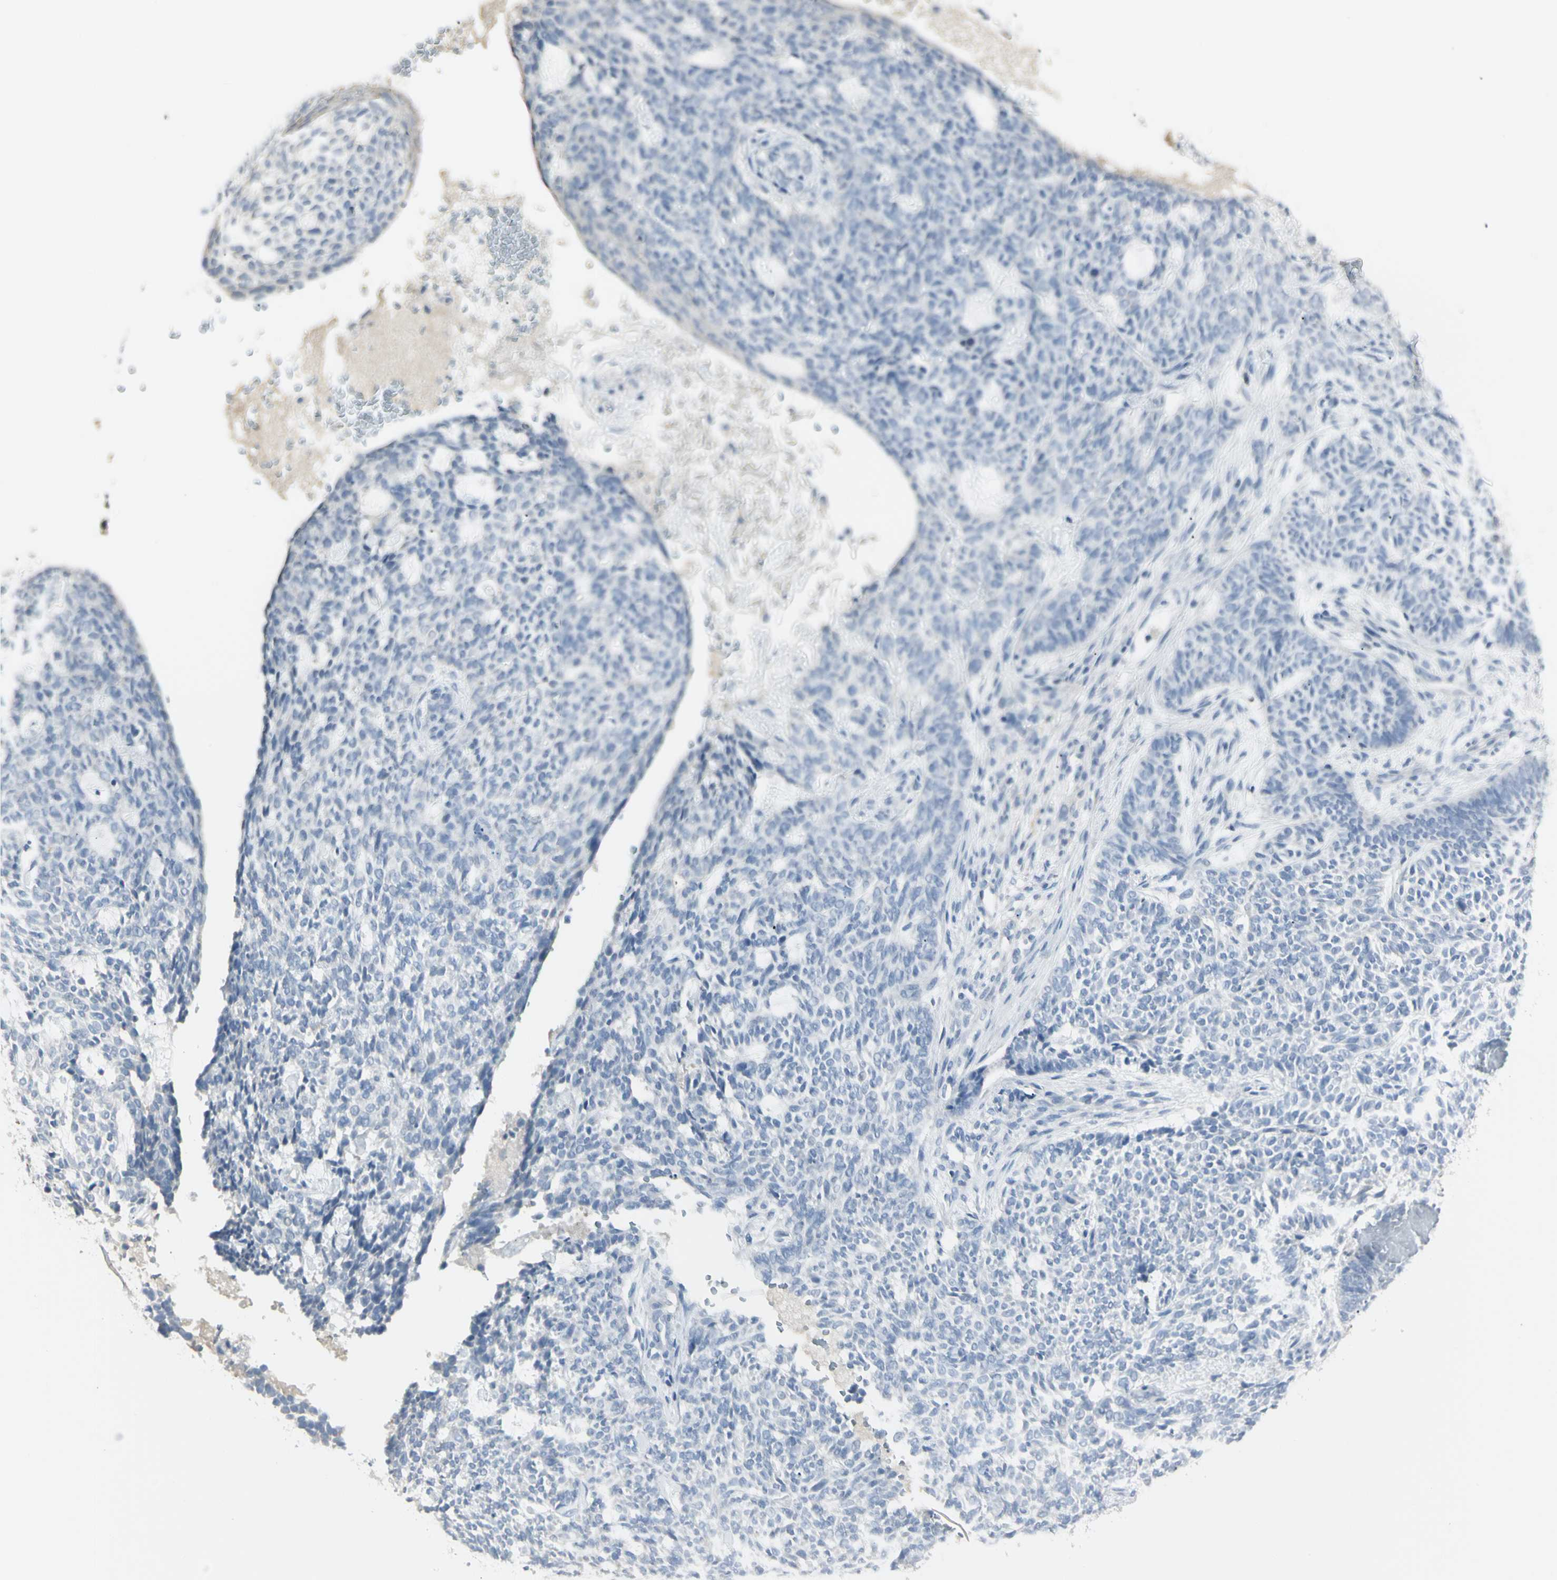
{"staining": {"intensity": "negative", "quantity": "none", "location": "none"}, "tissue": "skin cancer", "cell_type": "Tumor cells", "image_type": "cancer", "snomed": [{"axis": "morphology", "description": "Basal cell carcinoma"}, {"axis": "topography", "description": "Skin"}], "caption": "This is an immunohistochemistry image of human skin cancer (basal cell carcinoma). There is no staining in tumor cells.", "gene": "PIP", "patient": {"sex": "male", "age": 87}}